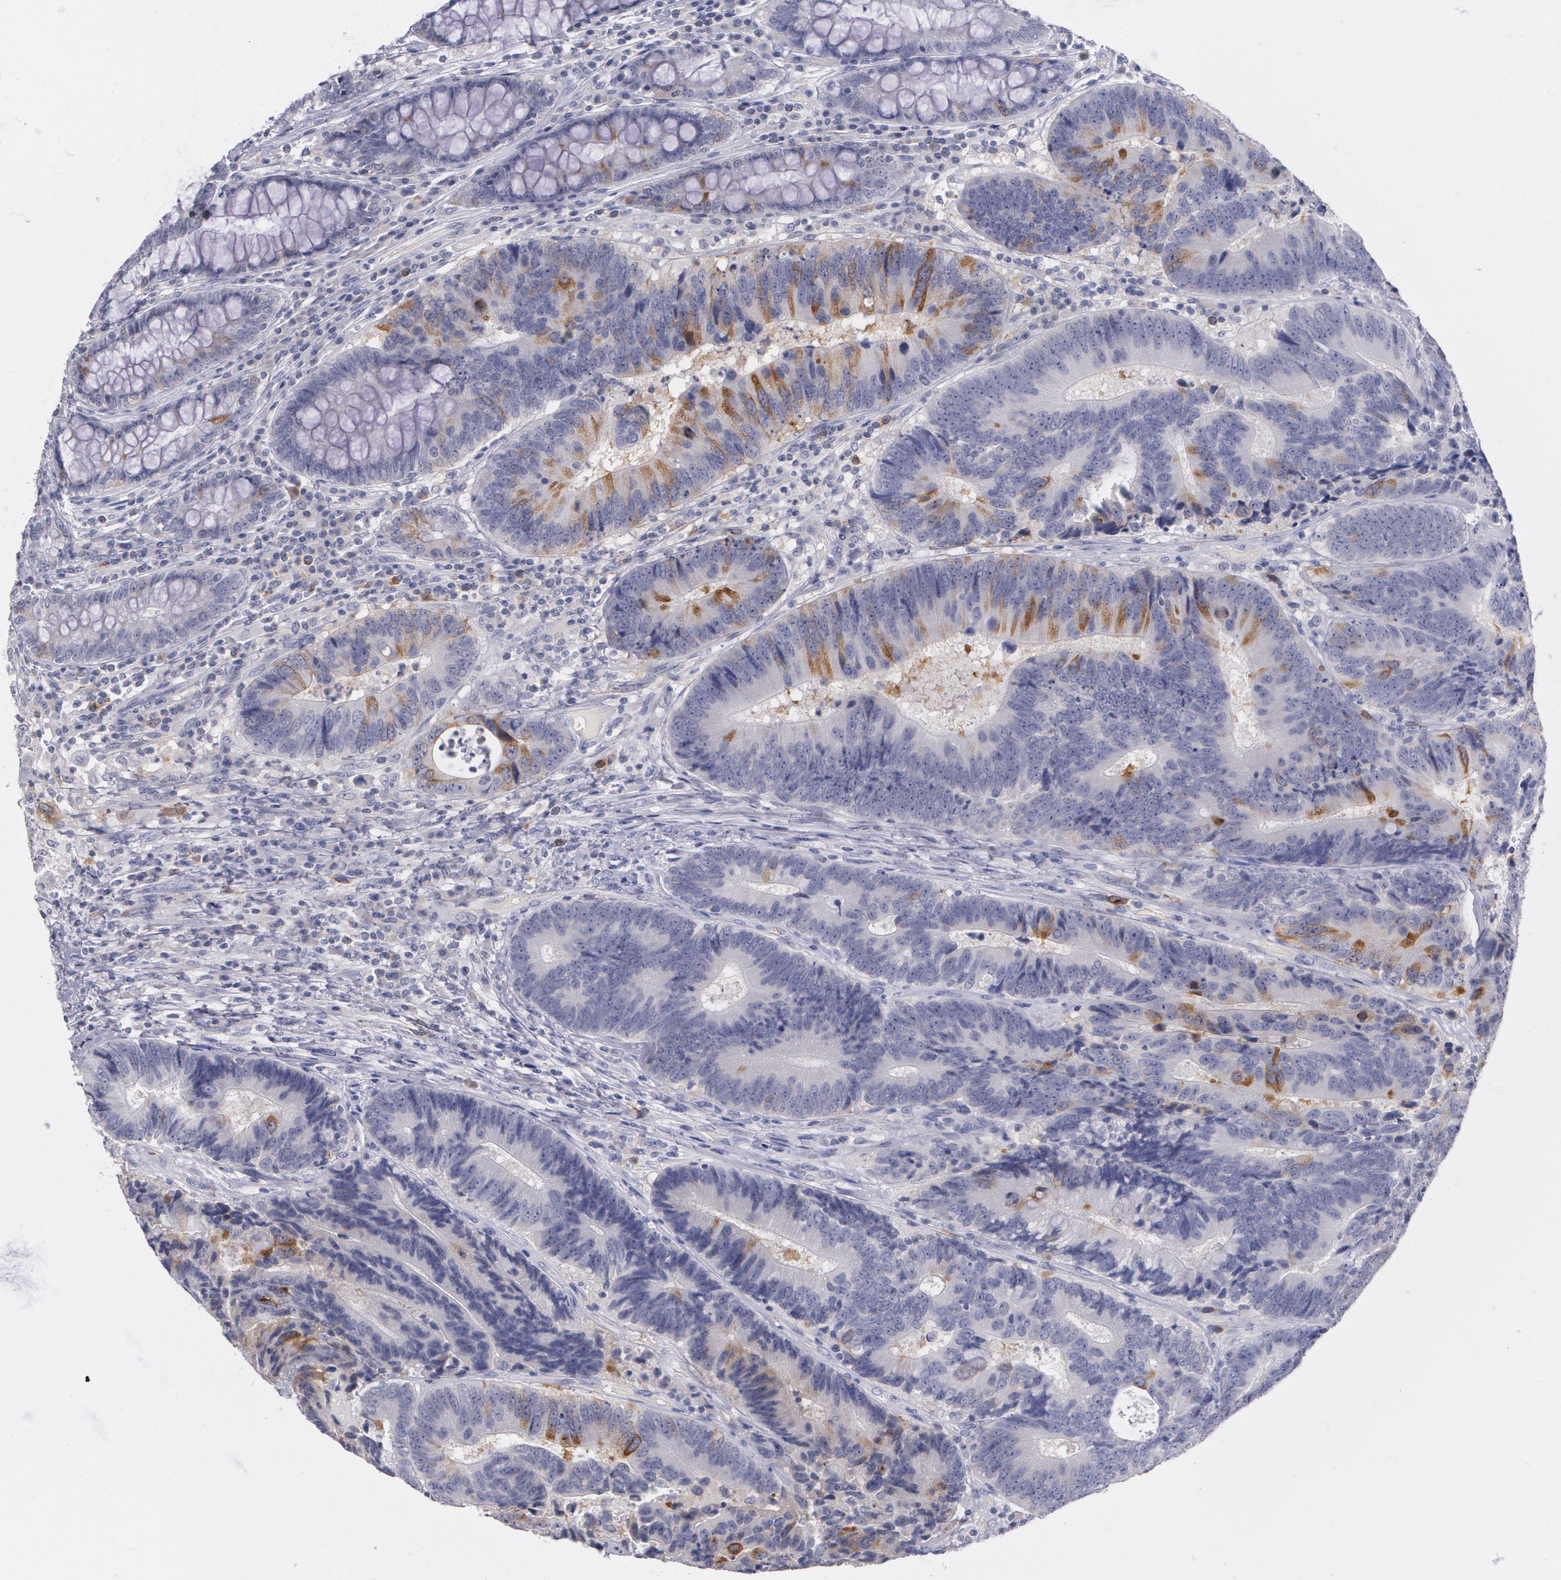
{"staining": {"intensity": "moderate", "quantity": "<25%", "location": "cytoplasmic/membranous"}, "tissue": "colorectal cancer", "cell_type": "Tumor cells", "image_type": "cancer", "snomed": [{"axis": "morphology", "description": "Normal tissue, NOS"}, {"axis": "morphology", "description": "Adenocarcinoma, NOS"}, {"axis": "topography", "description": "Colon"}], "caption": "Immunohistochemical staining of human adenocarcinoma (colorectal) shows low levels of moderate cytoplasmic/membranous protein staining in about <25% of tumor cells.", "gene": "HMMR", "patient": {"sex": "female", "age": 78}}